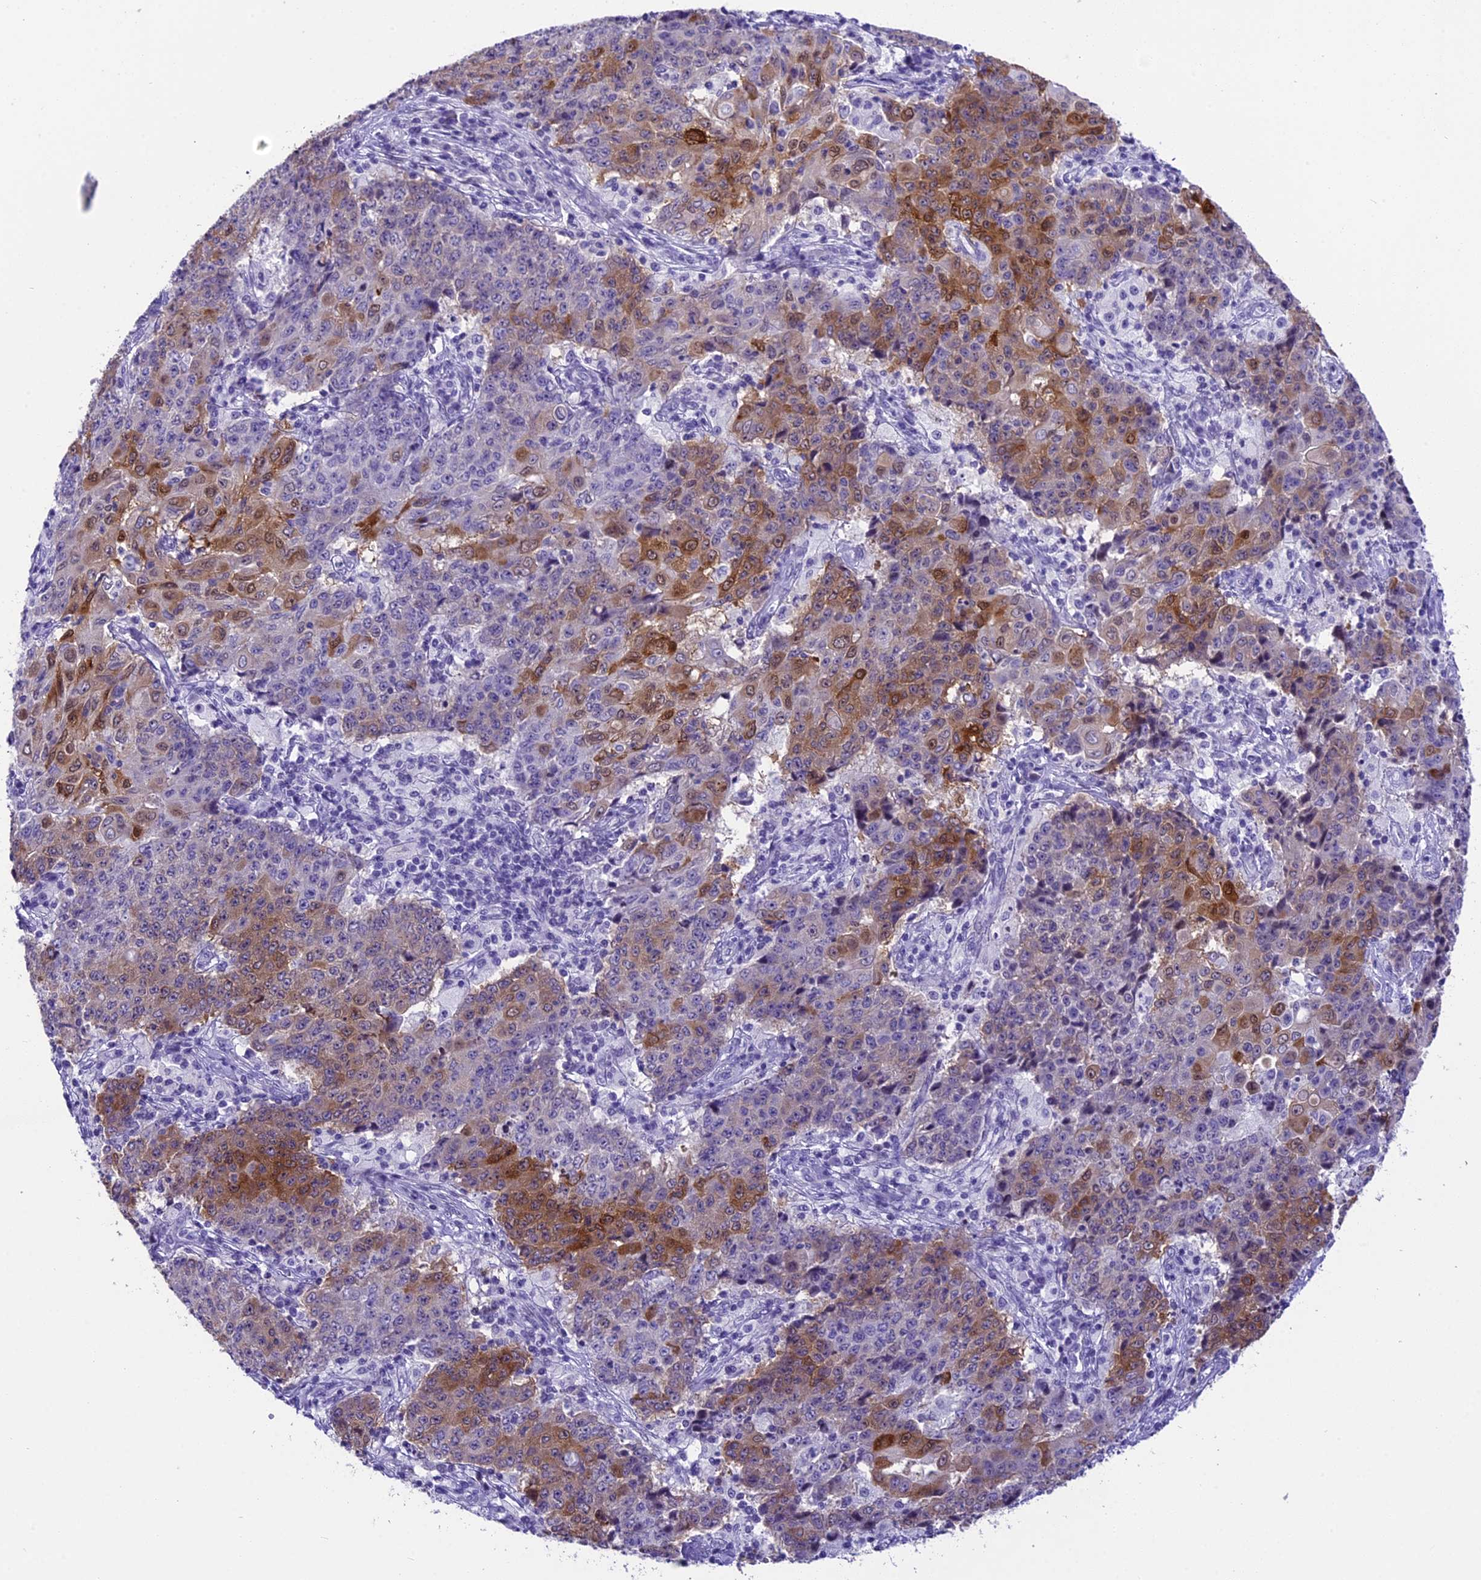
{"staining": {"intensity": "moderate", "quantity": "25%-75%", "location": "cytoplasmic/membranous"}, "tissue": "ovarian cancer", "cell_type": "Tumor cells", "image_type": "cancer", "snomed": [{"axis": "morphology", "description": "Carcinoma, endometroid"}, {"axis": "topography", "description": "Ovary"}], "caption": "The micrograph displays immunohistochemical staining of endometroid carcinoma (ovarian). There is moderate cytoplasmic/membranous positivity is appreciated in approximately 25%-75% of tumor cells. Nuclei are stained in blue.", "gene": "PRR15", "patient": {"sex": "female", "age": 42}}